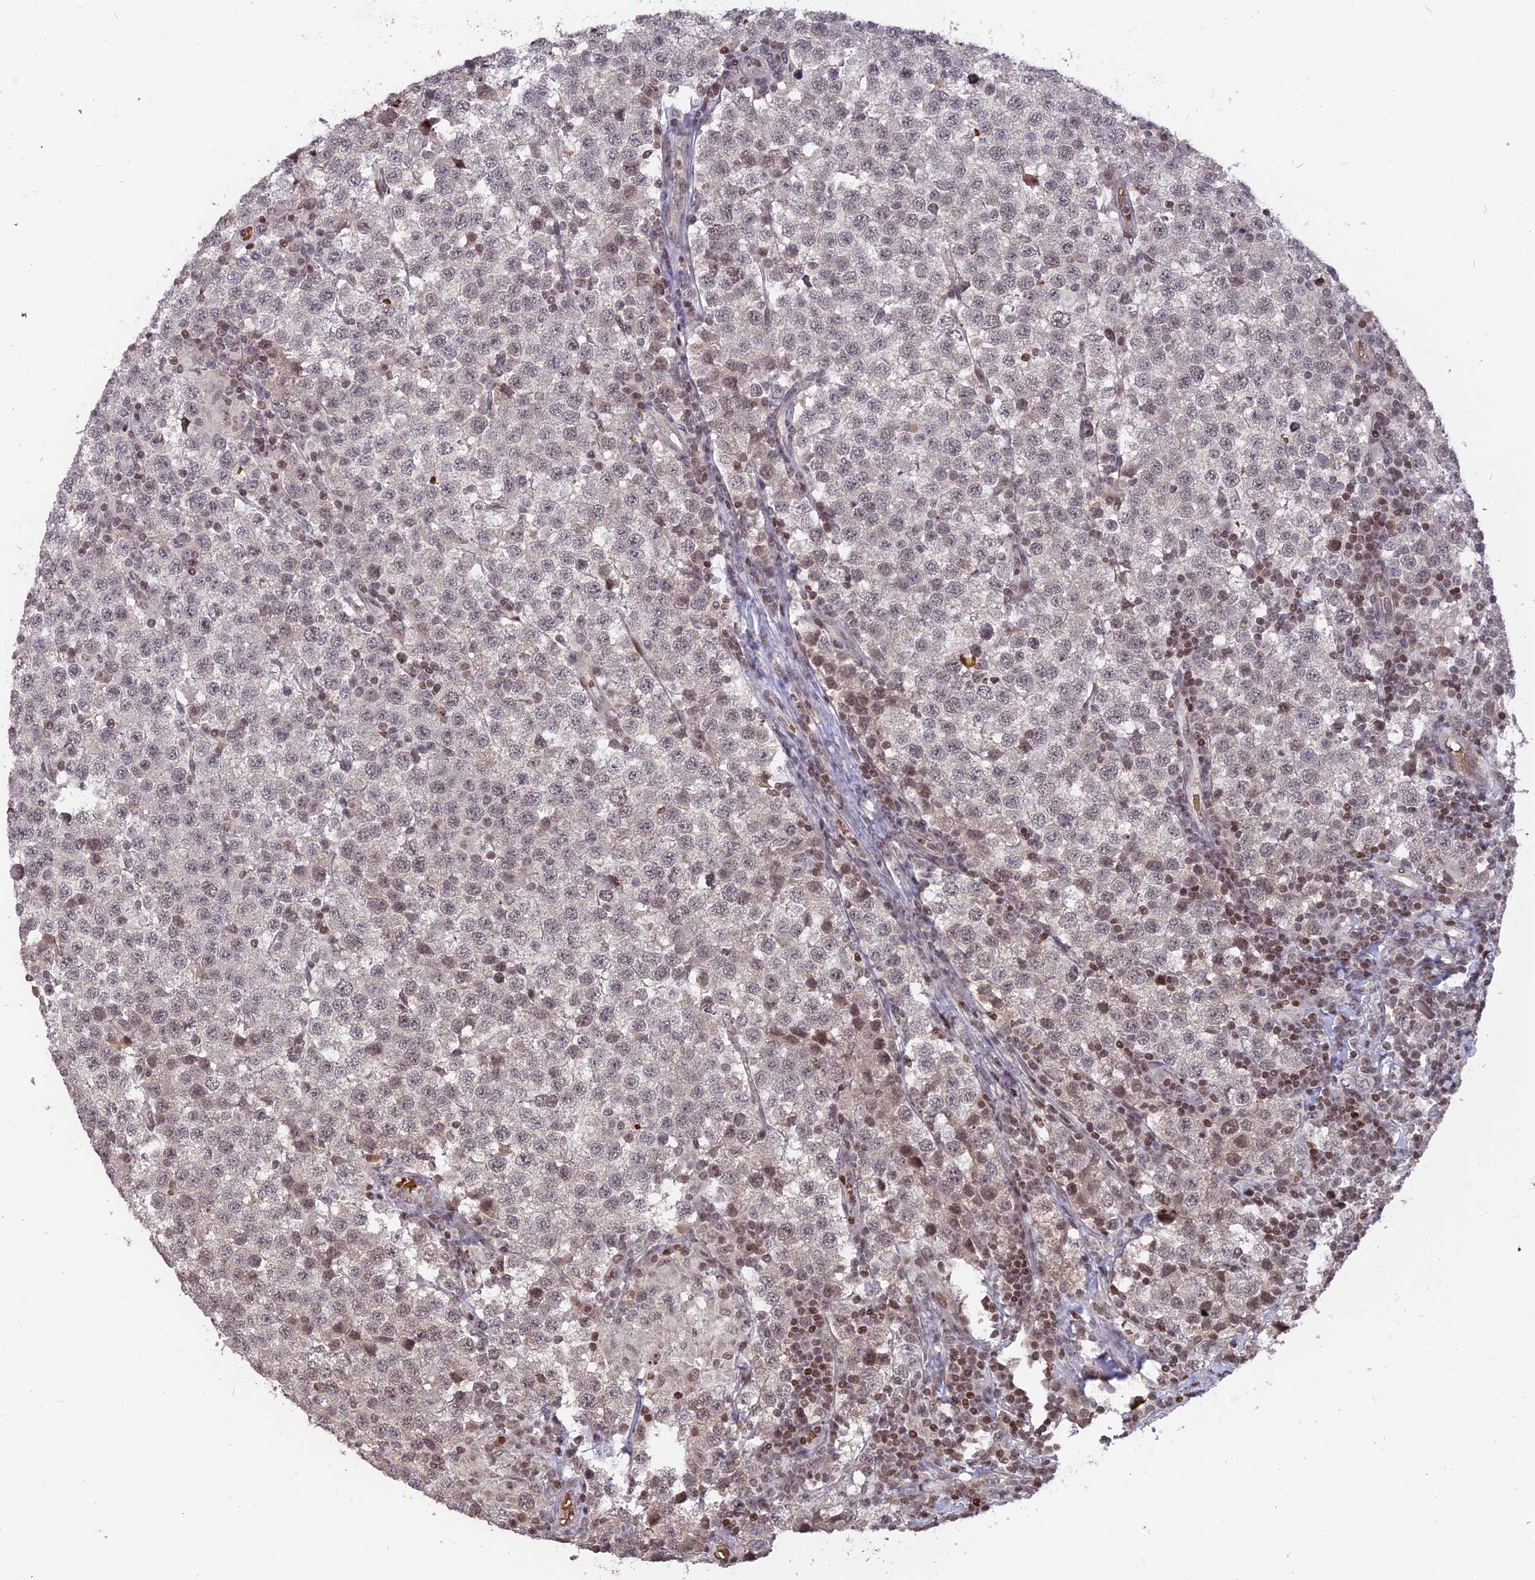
{"staining": {"intensity": "negative", "quantity": "none", "location": "none"}, "tissue": "testis cancer", "cell_type": "Tumor cells", "image_type": "cancer", "snomed": [{"axis": "morphology", "description": "Seminoma, NOS"}, {"axis": "topography", "description": "Testis"}], "caption": "Tumor cells show no significant protein expression in testis seminoma. Brightfield microscopy of immunohistochemistry stained with DAB (3,3'-diaminobenzidine) (brown) and hematoxylin (blue), captured at high magnification.", "gene": "NR1H3", "patient": {"sex": "male", "age": 34}}